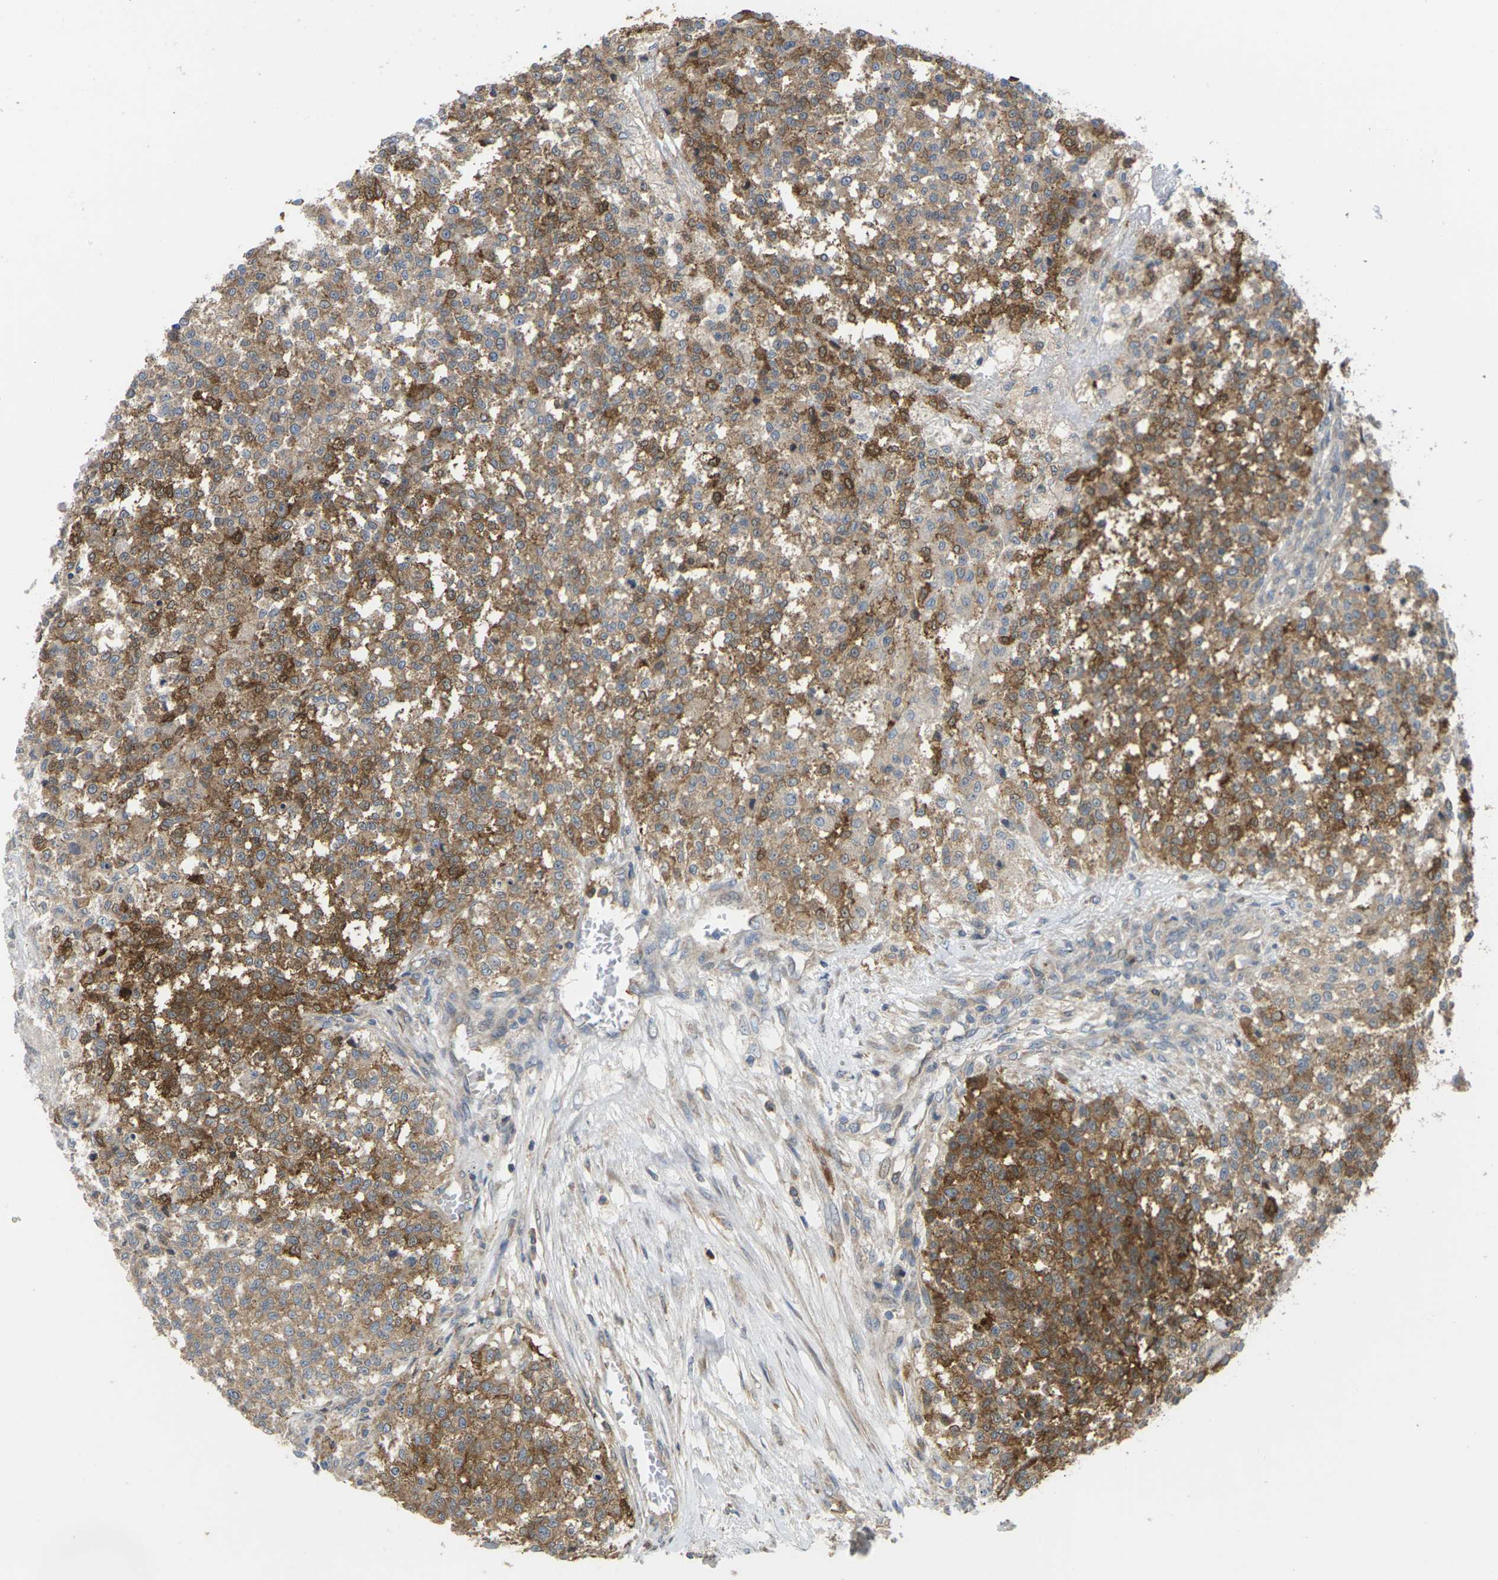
{"staining": {"intensity": "moderate", "quantity": ">75%", "location": "cytoplasmic/membranous"}, "tissue": "testis cancer", "cell_type": "Tumor cells", "image_type": "cancer", "snomed": [{"axis": "morphology", "description": "Seminoma, NOS"}, {"axis": "topography", "description": "Testis"}], "caption": "Immunohistochemical staining of human seminoma (testis) reveals medium levels of moderate cytoplasmic/membranous expression in about >75% of tumor cells.", "gene": "TIAM1", "patient": {"sex": "male", "age": 59}}